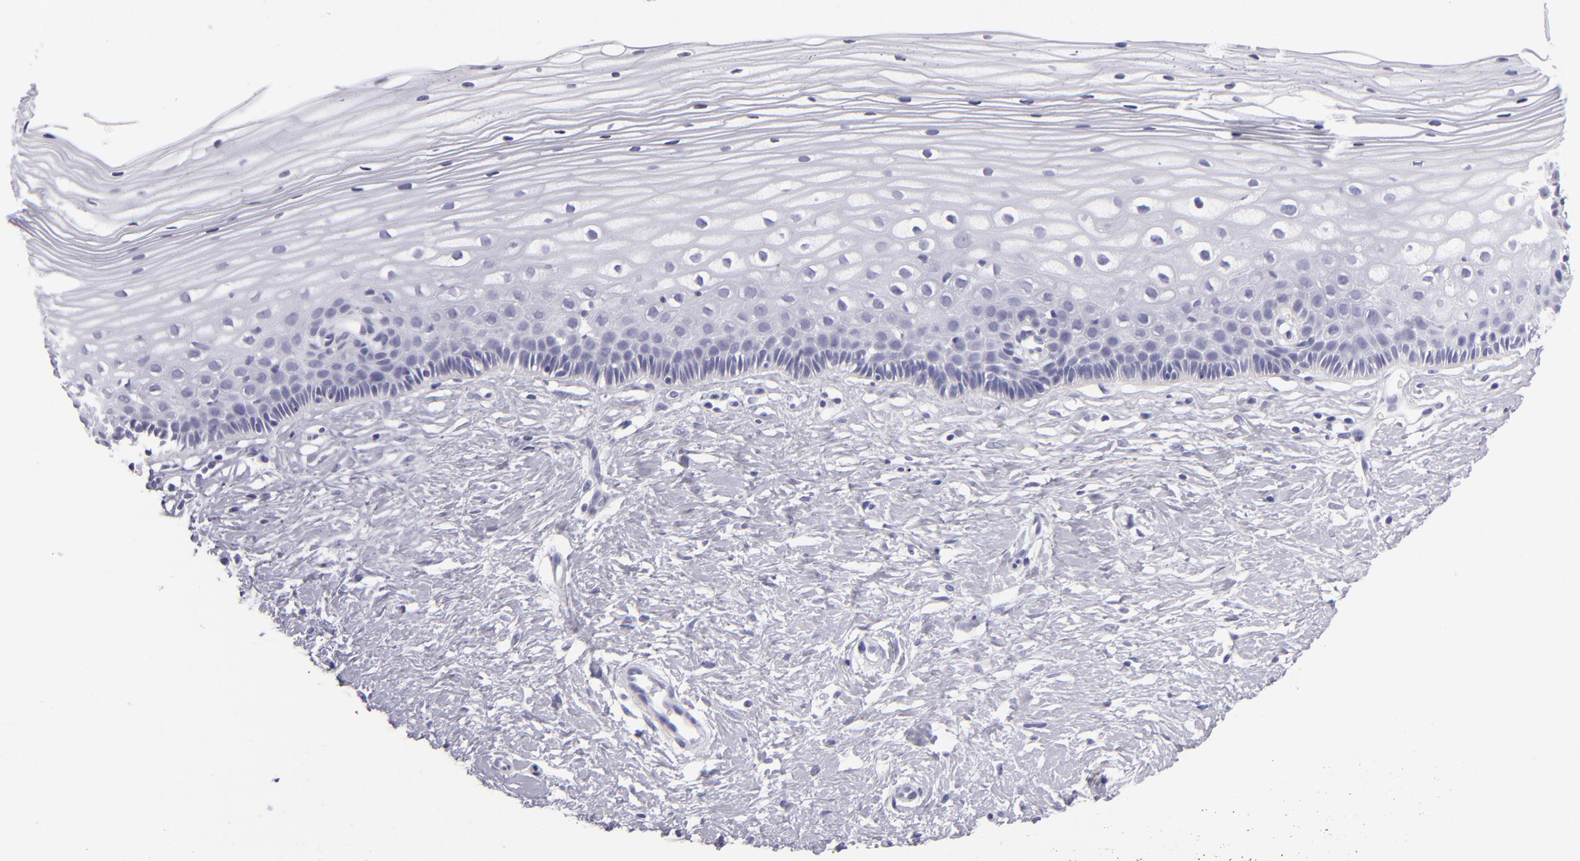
{"staining": {"intensity": "negative", "quantity": "none", "location": "none"}, "tissue": "cervix", "cell_type": "Glandular cells", "image_type": "normal", "snomed": [{"axis": "morphology", "description": "Normal tissue, NOS"}, {"axis": "topography", "description": "Cervix"}], "caption": "DAB (3,3'-diaminobenzidine) immunohistochemical staining of benign human cervix reveals no significant expression in glandular cells.", "gene": "PVALB", "patient": {"sex": "female", "age": 40}}